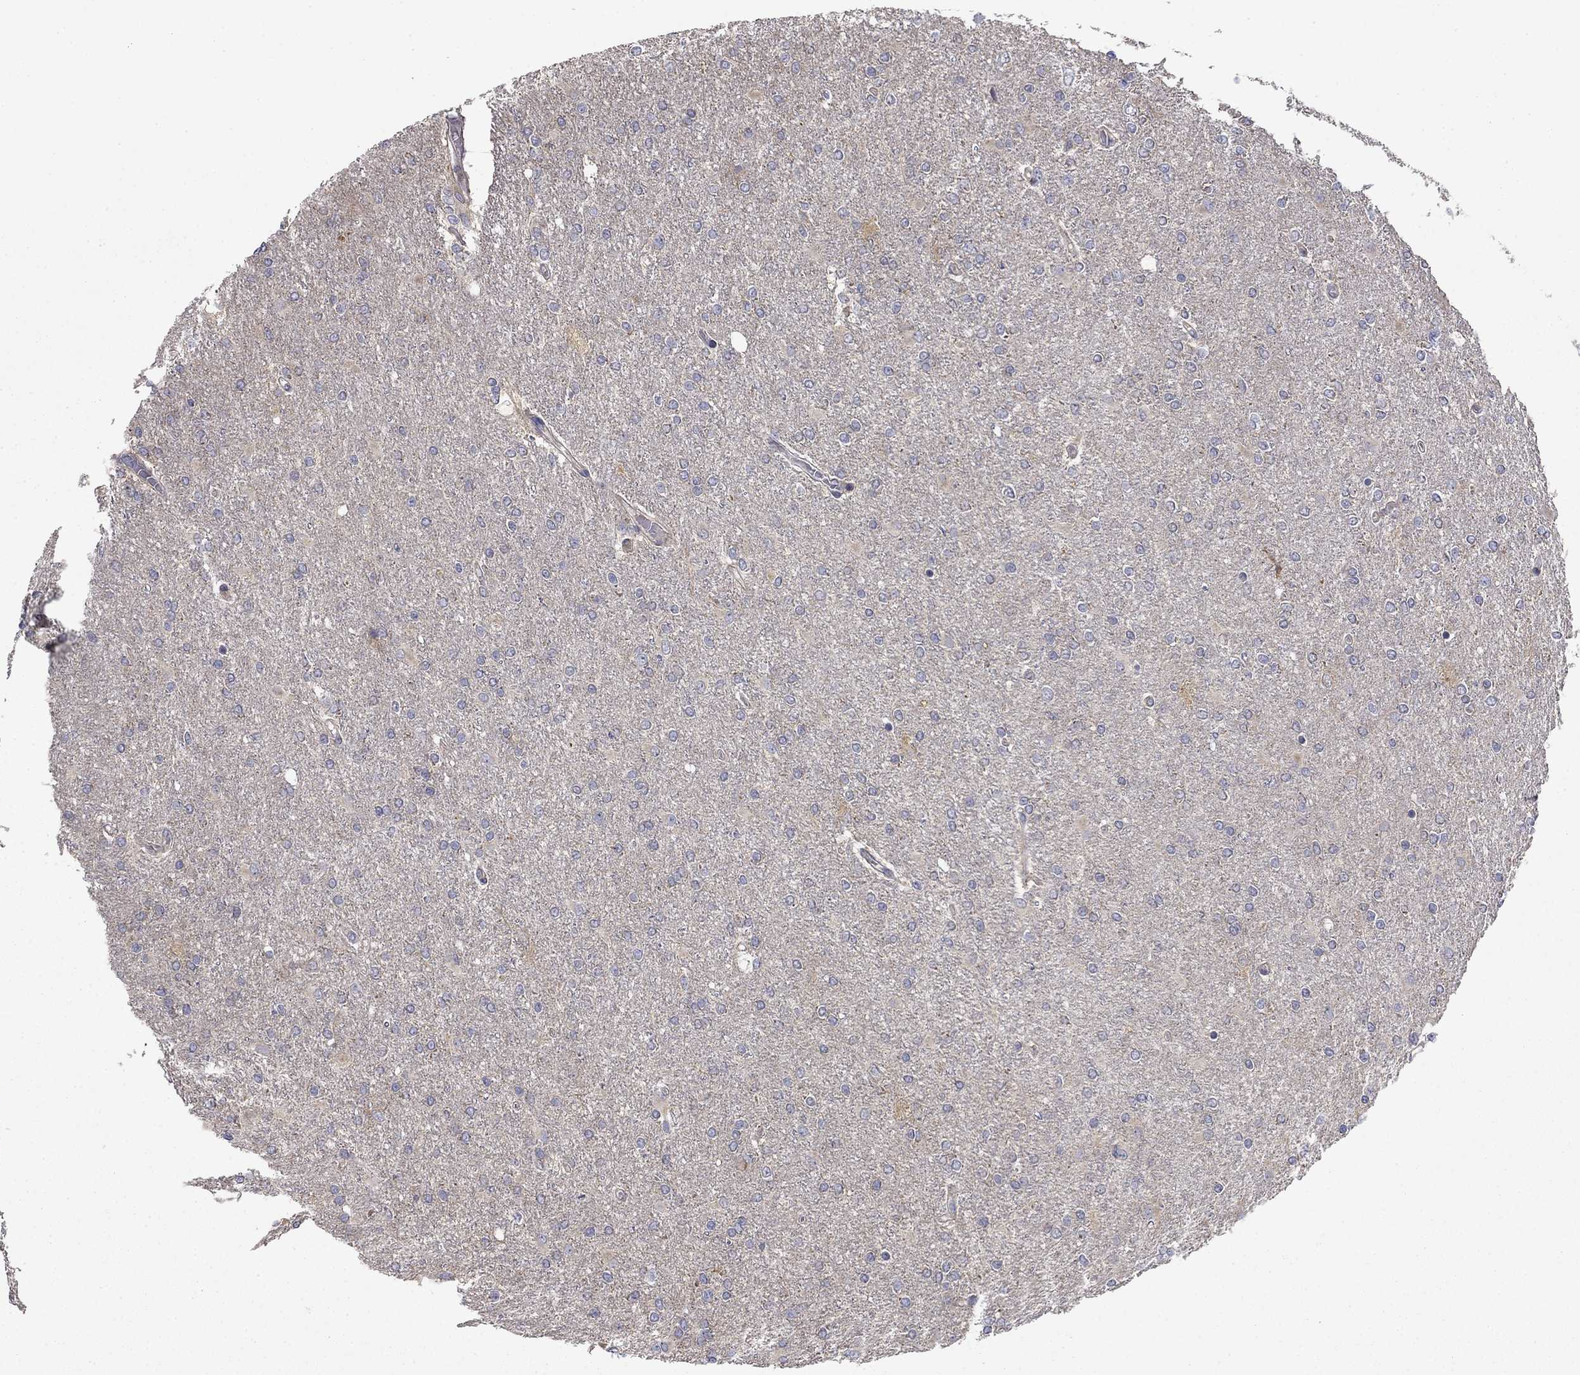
{"staining": {"intensity": "negative", "quantity": "none", "location": "none"}, "tissue": "glioma", "cell_type": "Tumor cells", "image_type": "cancer", "snomed": [{"axis": "morphology", "description": "Glioma, malignant, High grade"}, {"axis": "topography", "description": "Cerebral cortex"}], "caption": "DAB (3,3'-diaminobenzidine) immunohistochemical staining of malignant glioma (high-grade) displays no significant staining in tumor cells.", "gene": "MMAA", "patient": {"sex": "male", "age": 70}}